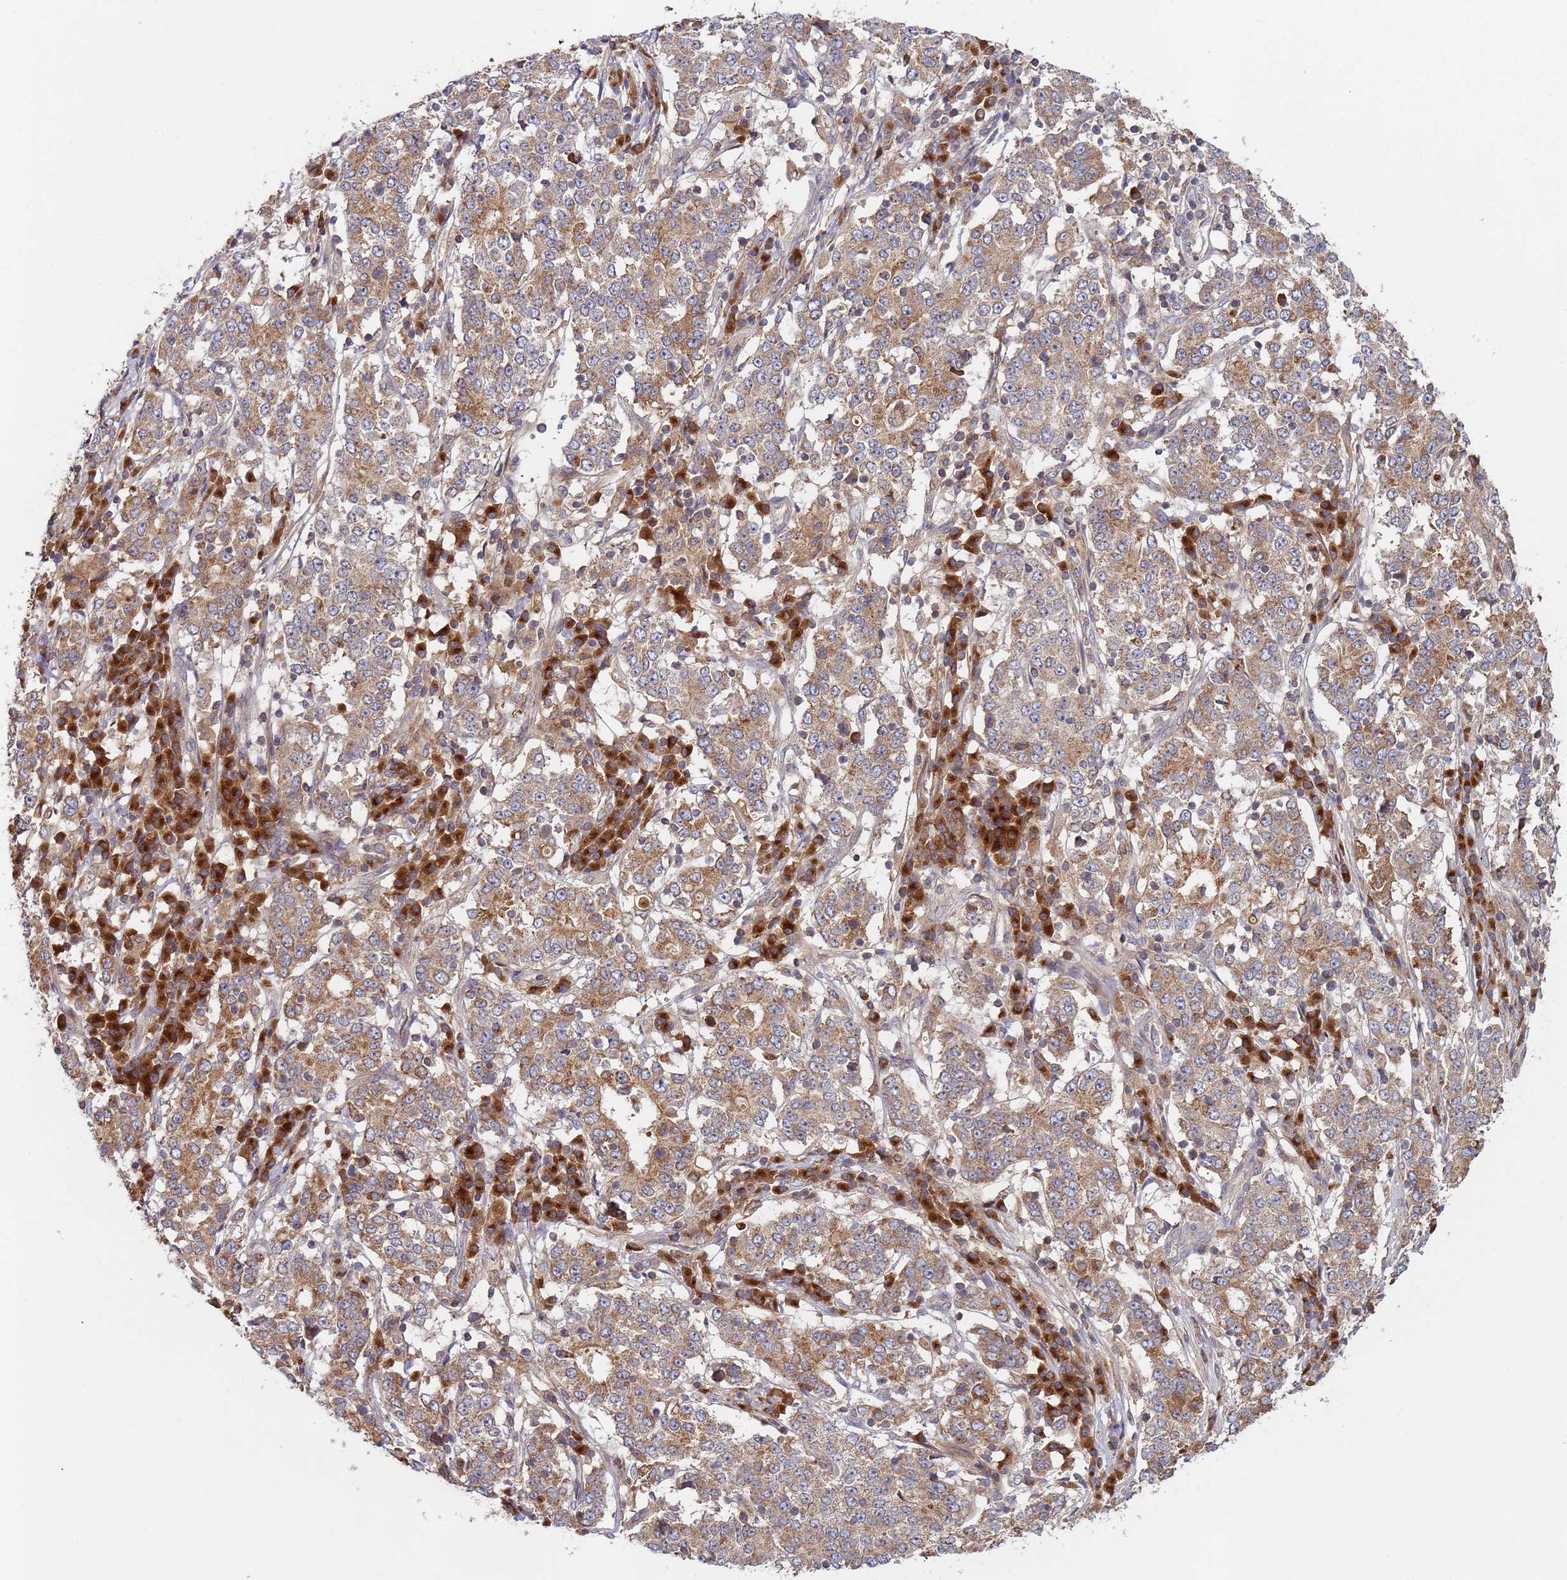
{"staining": {"intensity": "moderate", "quantity": ">75%", "location": "cytoplasmic/membranous"}, "tissue": "stomach cancer", "cell_type": "Tumor cells", "image_type": "cancer", "snomed": [{"axis": "morphology", "description": "Adenocarcinoma, NOS"}, {"axis": "topography", "description": "Stomach"}], "caption": "Protein staining by IHC exhibits moderate cytoplasmic/membranous expression in about >75% of tumor cells in stomach cancer (adenocarcinoma). (Stains: DAB in brown, nuclei in blue, Microscopy: brightfield microscopy at high magnification).", "gene": "OR5A2", "patient": {"sex": "male", "age": 59}}